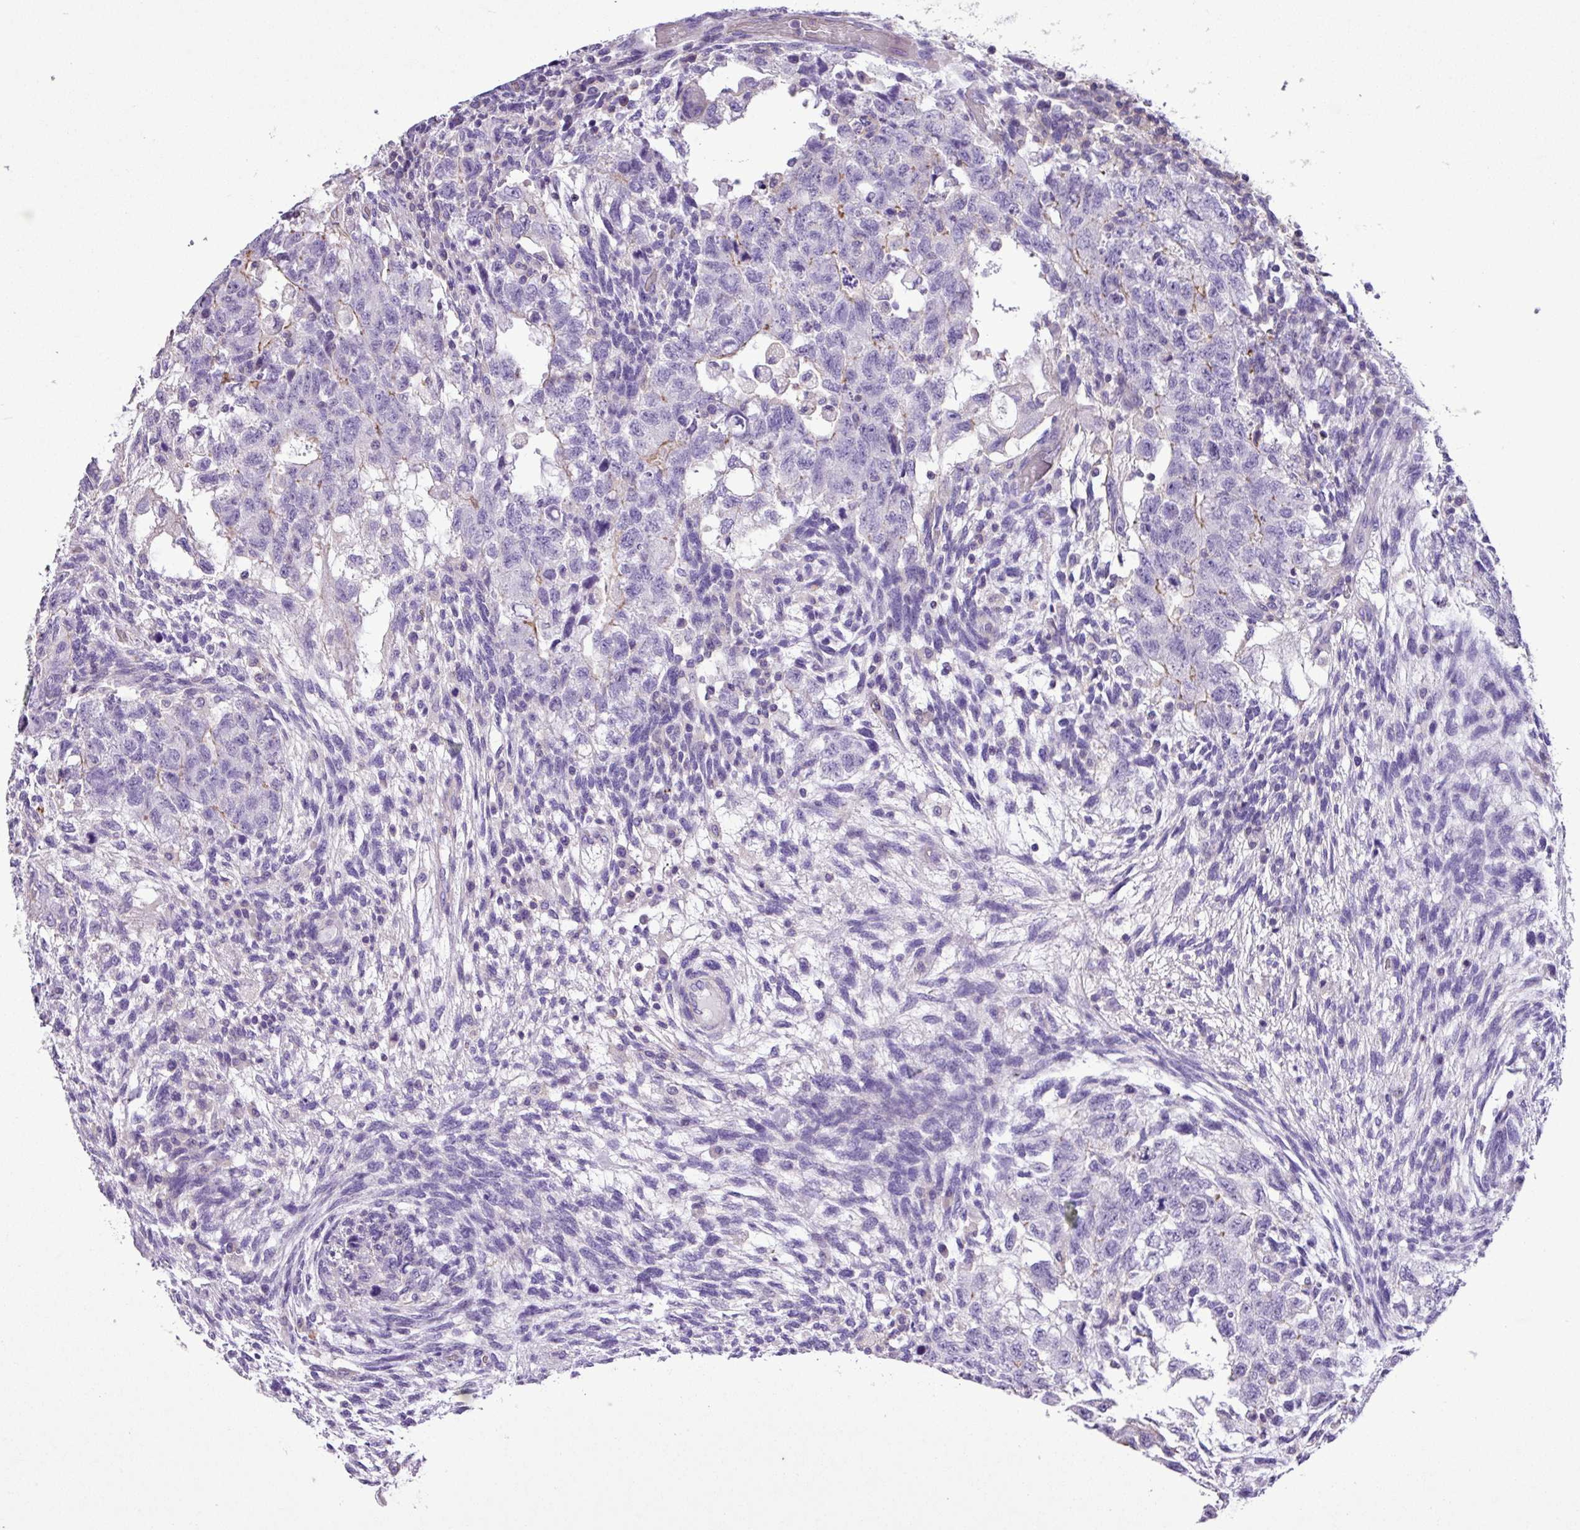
{"staining": {"intensity": "negative", "quantity": "none", "location": "none"}, "tissue": "testis cancer", "cell_type": "Tumor cells", "image_type": "cancer", "snomed": [{"axis": "morphology", "description": "Normal tissue, NOS"}, {"axis": "morphology", "description": "Carcinoma, Embryonal, NOS"}, {"axis": "topography", "description": "Testis"}], "caption": "High power microscopy micrograph of an IHC histopathology image of testis cancer, revealing no significant staining in tumor cells. The staining was performed using DAB to visualize the protein expression in brown, while the nuclei were stained in blue with hematoxylin (Magnification: 20x).", "gene": "ZNF334", "patient": {"sex": "male", "age": 36}}